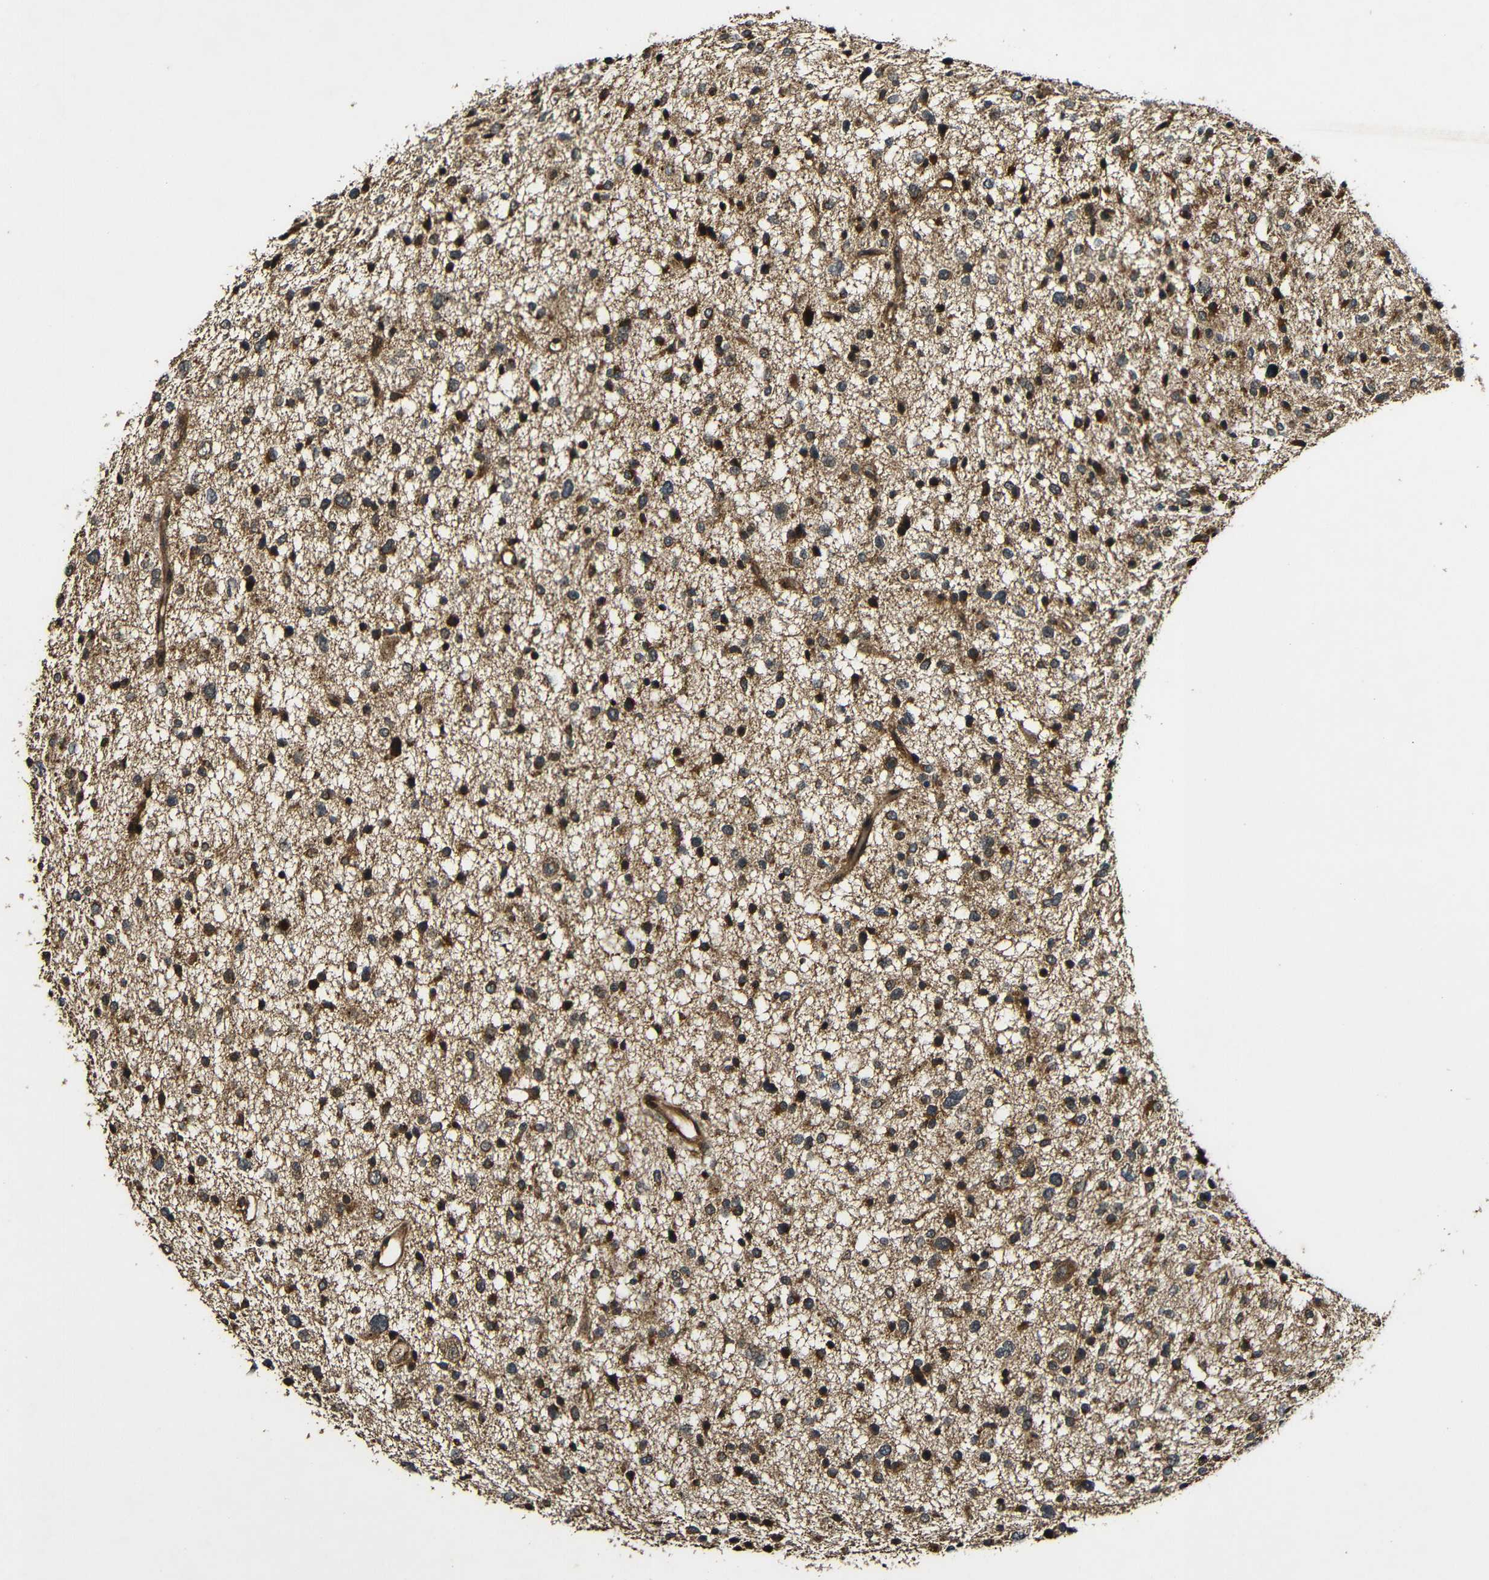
{"staining": {"intensity": "strong", "quantity": ">75%", "location": "cytoplasmic/membranous,nuclear"}, "tissue": "glioma", "cell_type": "Tumor cells", "image_type": "cancer", "snomed": [{"axis": "morphology", "description": "Glioma, malignant, Low grade"}, {"axis": "topography", "description": "Brain"}], "caption": "About >75% of tumor cells in glioma display strong cytoplasmic/membranous and nuclear protein positivity as visualized by brown immunohistochemical staining.", "gene": "CASP8", "patient": {"sex": "female", "age": 37}}